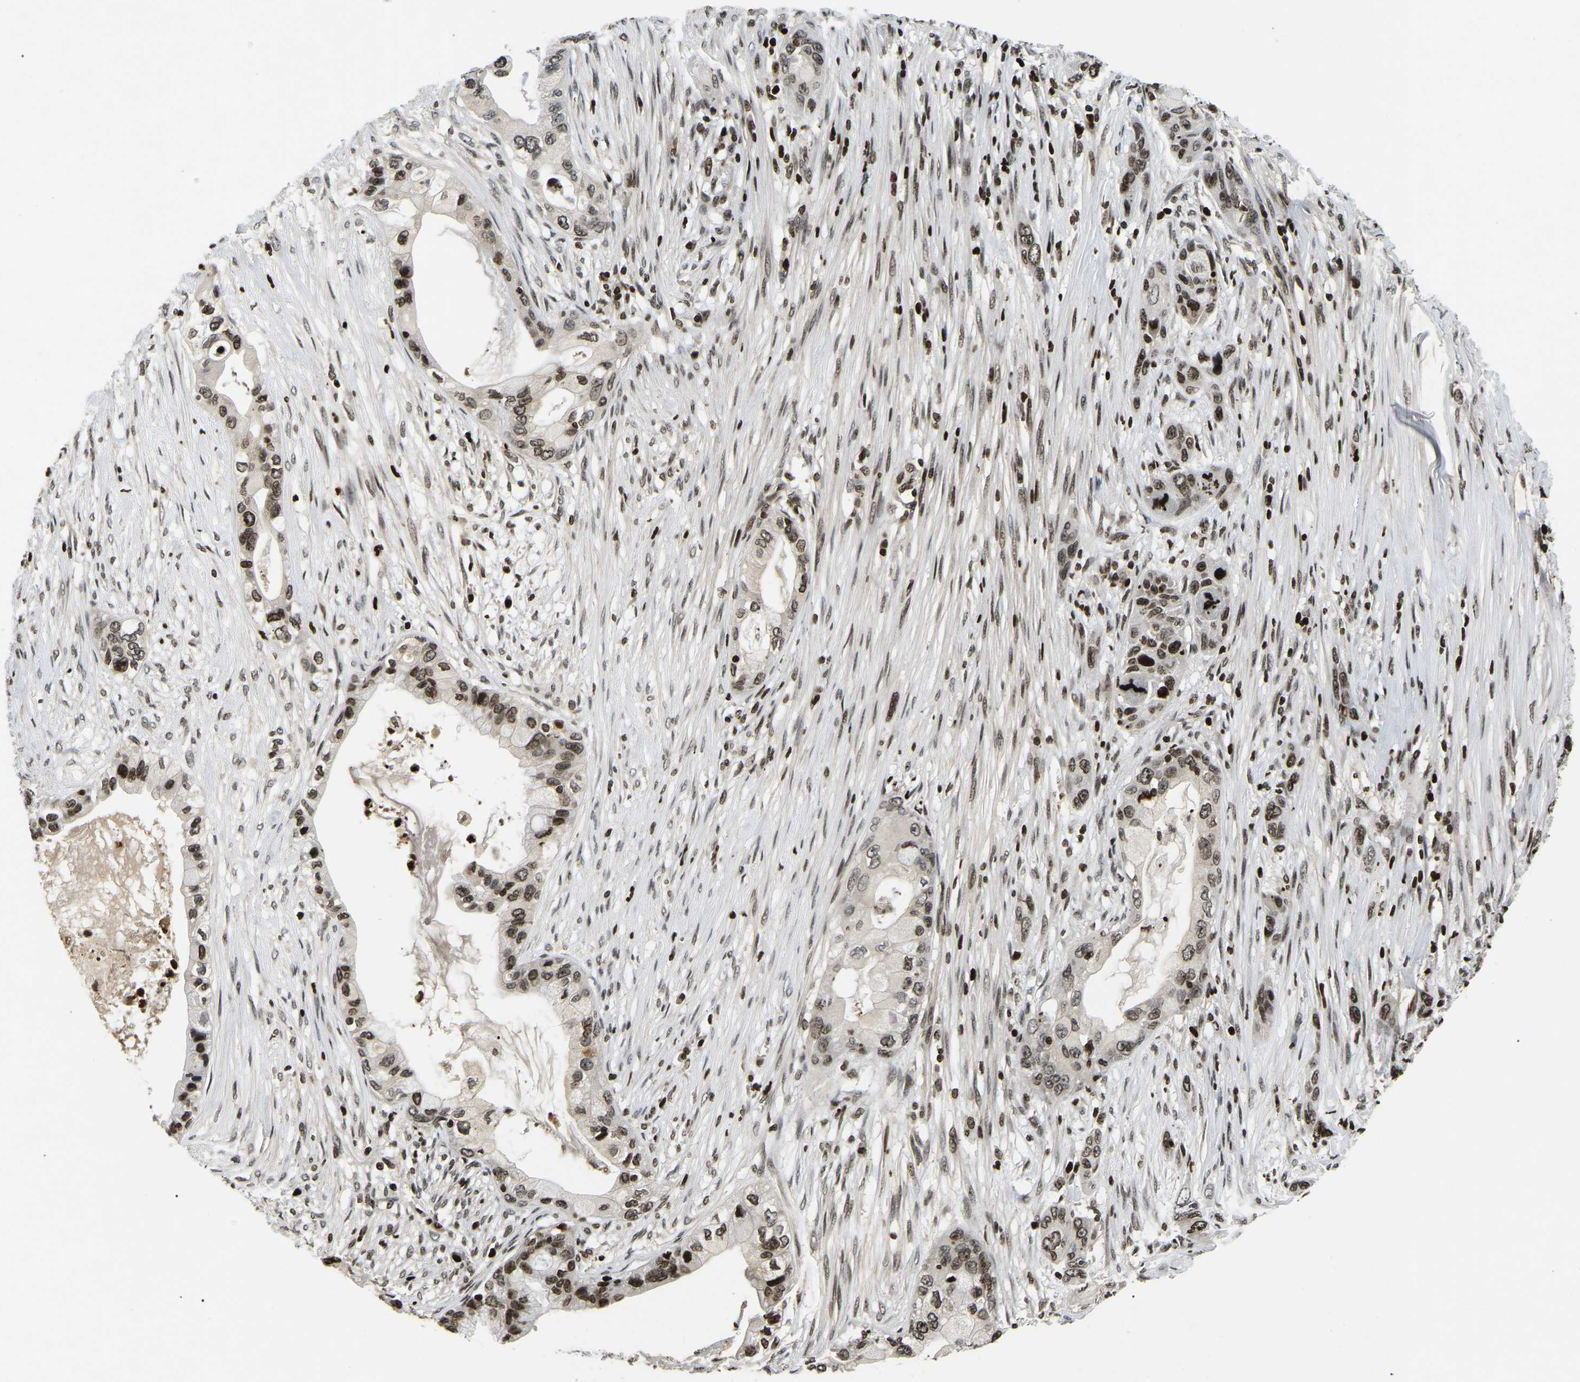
{"staining": {"intensity": "moderate", "quantity": ">75%", "location": "nuclear"}, "tissue": "pancreatic cancer", "cell_type": "Tumor cells", "image_type": "cancer", "snomed": [{"axis": "morphology", "description": "Adenocarcinoma, NOS"}, {"axis": "topography", "description": "Pancreas"}], "caption": "Tumor cells reveal medium levels of moderate nuclear staining in approximately >75% of cells in pancreatic cancer. The staining was performed using DAB to visualize the protein expression in brown, while the nuclei were stained in blue with hematoxylin (Magnification: 20x).", "gene": "LRRC61", "patient": {"sex": "male", "age": 53}}